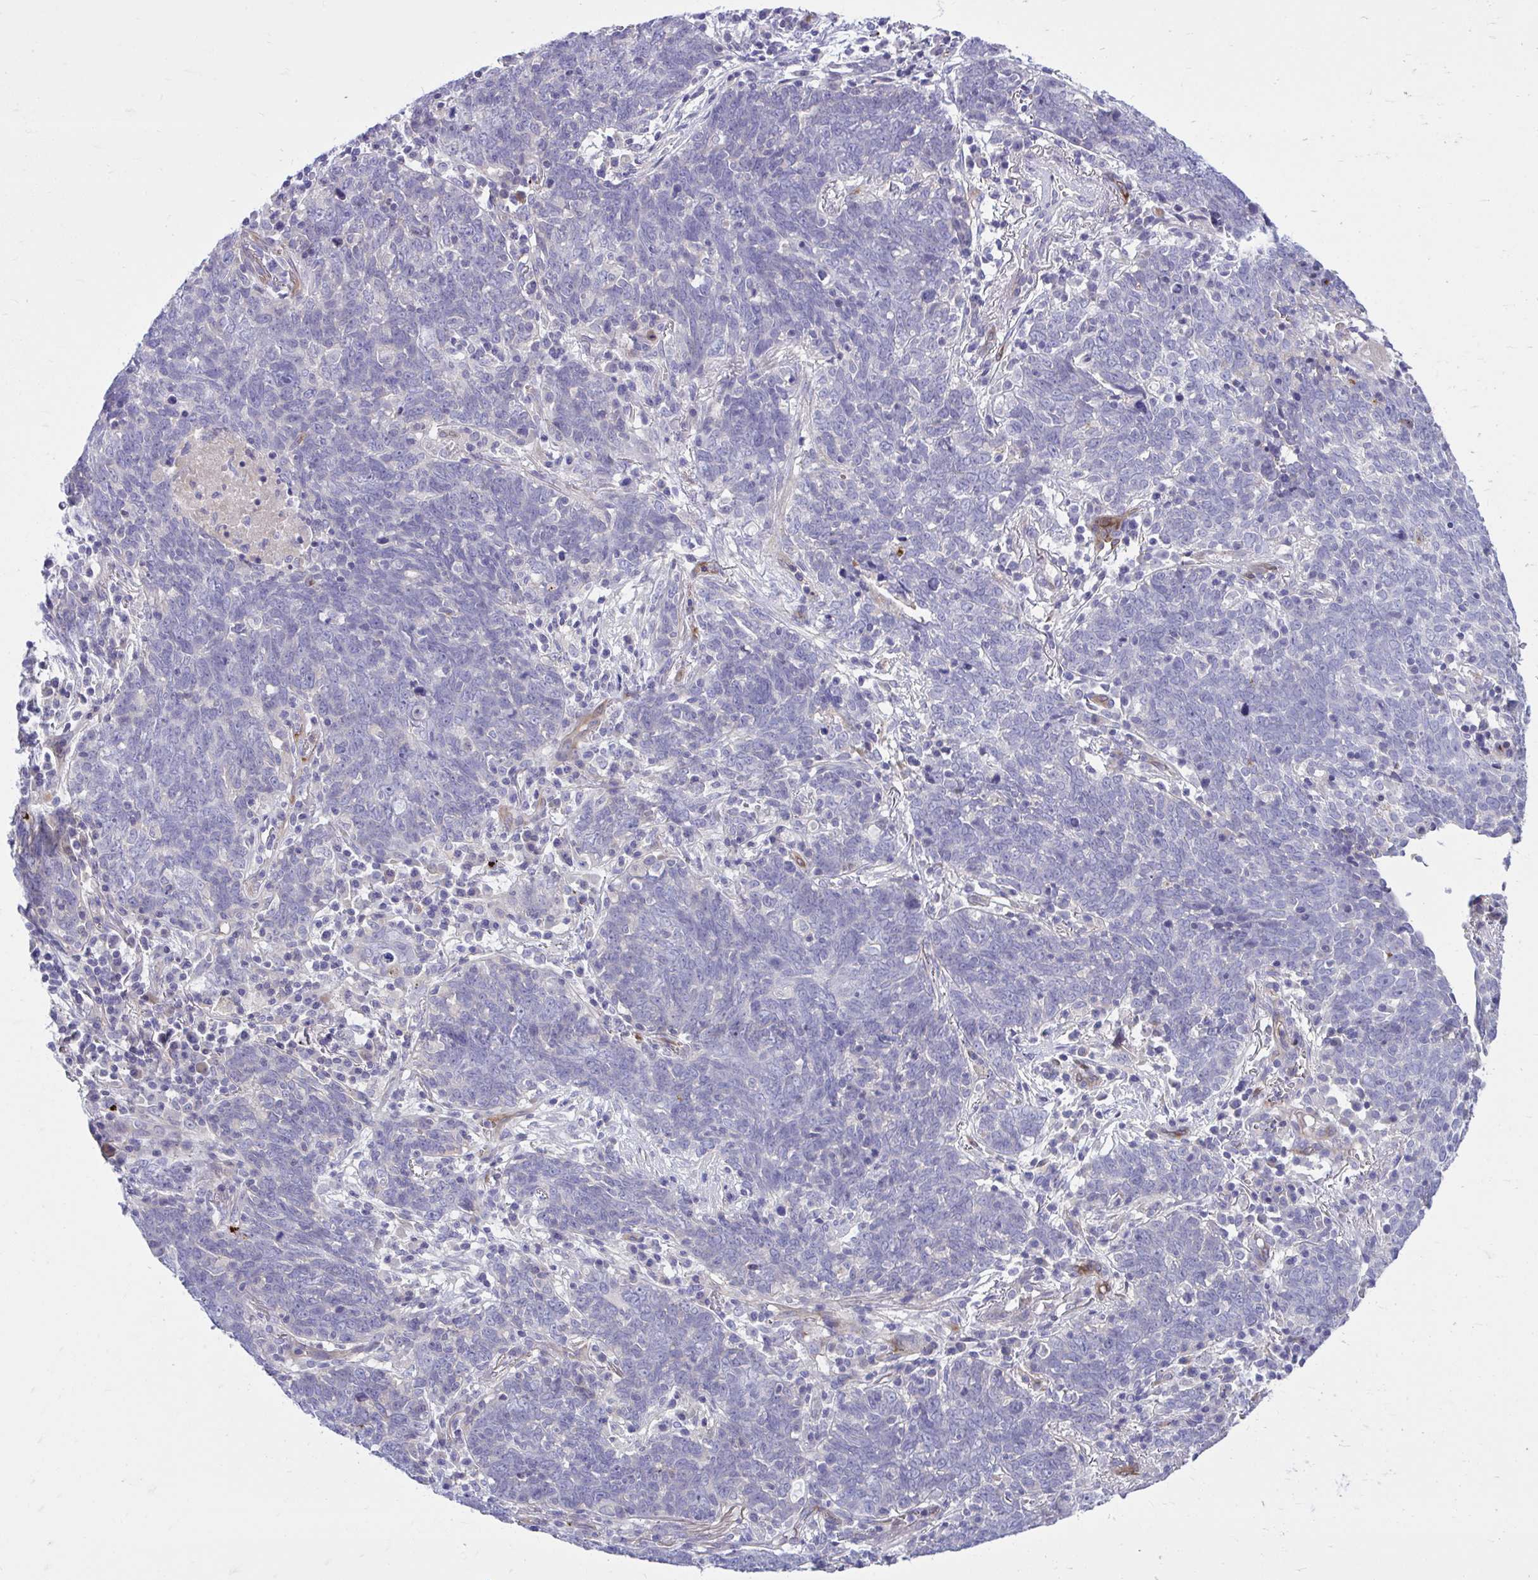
{"staining": {"intensity": "negative", "quantity": "none", "location": "none"}, "tissue": "lung cancer", "cell_type": "Tumor cells", "image_type": "cancer", "snomed": [{"axis": "morphology", "description": "Squamous cell carcinoma, NOS"}, {"axis": "topography", "description": "Lung"}], "caption": "Protein analysis of lung cancer displays no significant positivity in tumor cells. (DAB (3,3'-diaminobenzidine) immunohistochemistry, high magnification).", "gene": "TP53I11", "patient": {"sex": "female", "age": 72}}